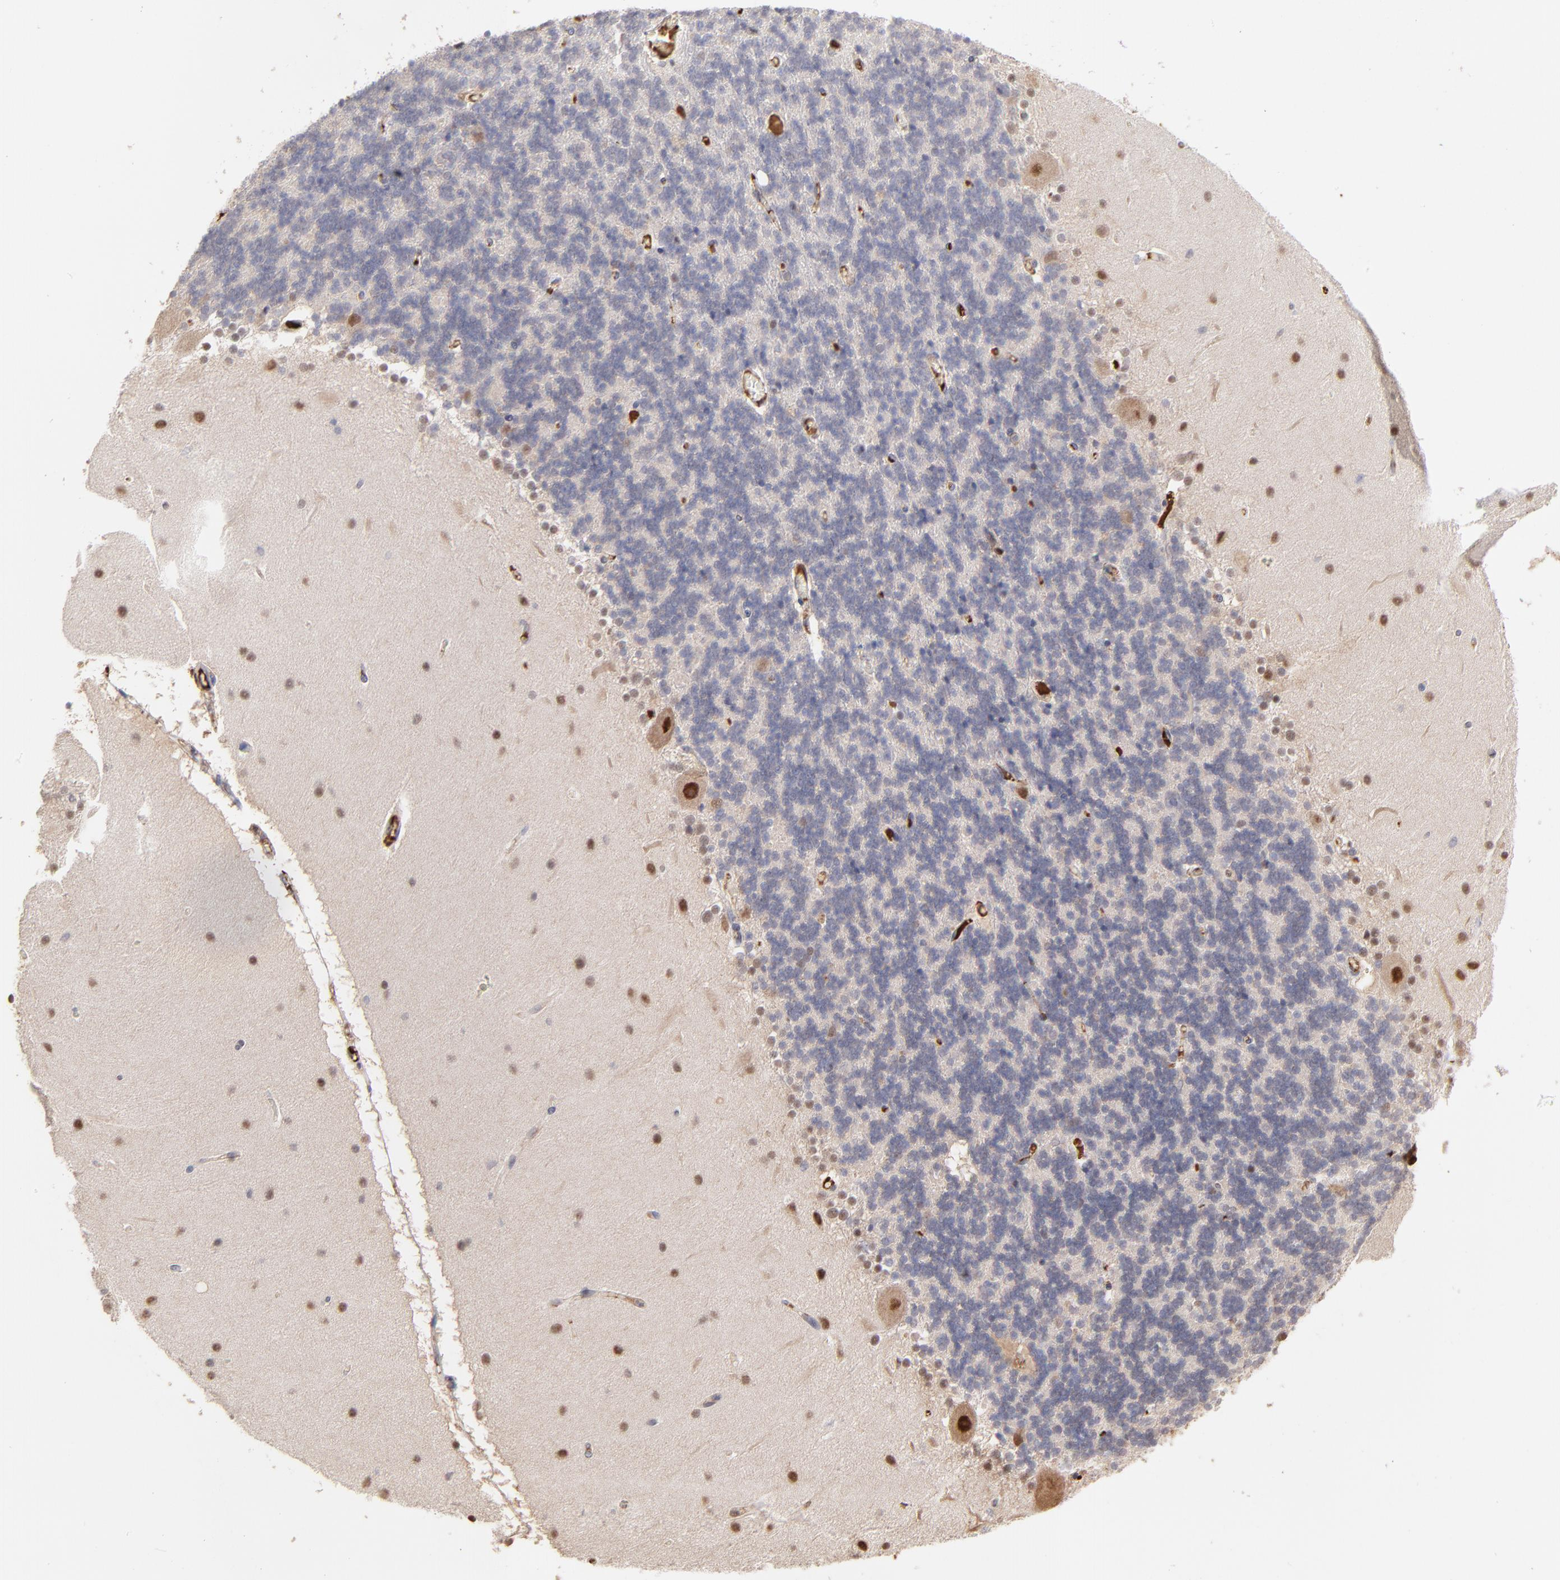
{"staining": {"intensity": "weak", "quantity": "<25%", "location": "nuclear"}, "tissue": "cerebellum", "cell_type": "Cells in granular layer", "image_type": "normal", "snomed": [{"axis": "morphology", "description": "Normal tissue, NOS"}, {"axis": "topography", "description": "Cerebellum"}], "caption": "This is an immunohistochemistry image of benign cerebellum. There is no staining in cells in granular layer.", "gene": "PSMD14", "patient": {"sex": "female", "age": 54}}